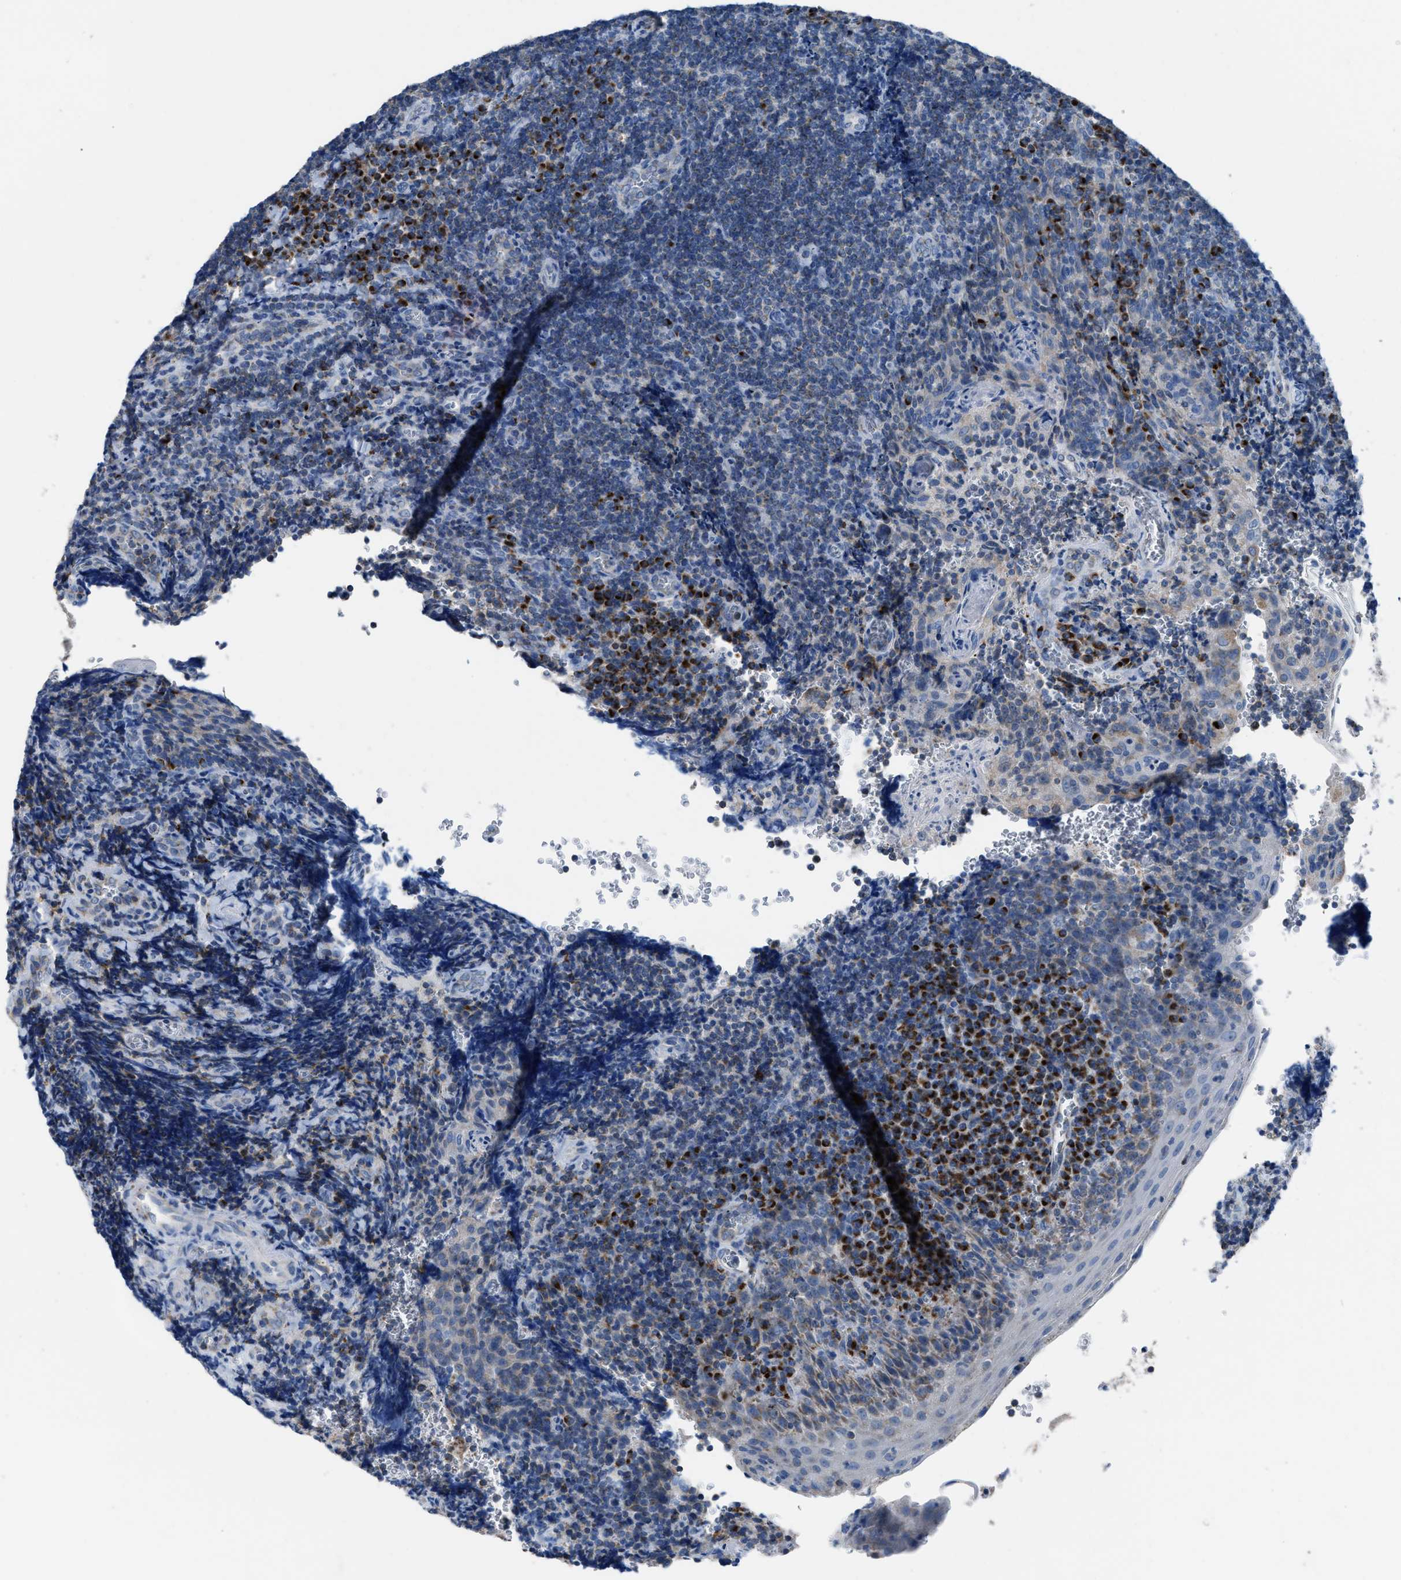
{"staining": {"intensity": "strong", "quantity": "25%-75%", "location": "cytoplasmic/membranous"}, "tissue": "tonsil", "cell_type": "Germinal center cells", "image_type": "normal", "snomed": [{"axis": "morphology", "description": "Normal tissue, NOS"}, {"axis": "morphology", "description": "Inflammation, NOS"}, {"axis": "topography", "description": "Tonsil"}], "caption": "Strong cytoplasmic/membranous positivity for a protein is appreciated in approximately 25%-75% of germinal center cells of normal tonsil using immunohistochemistry (IHC).", "gene": "ETFB", "patient": {"sex": "female", "age": 31}}